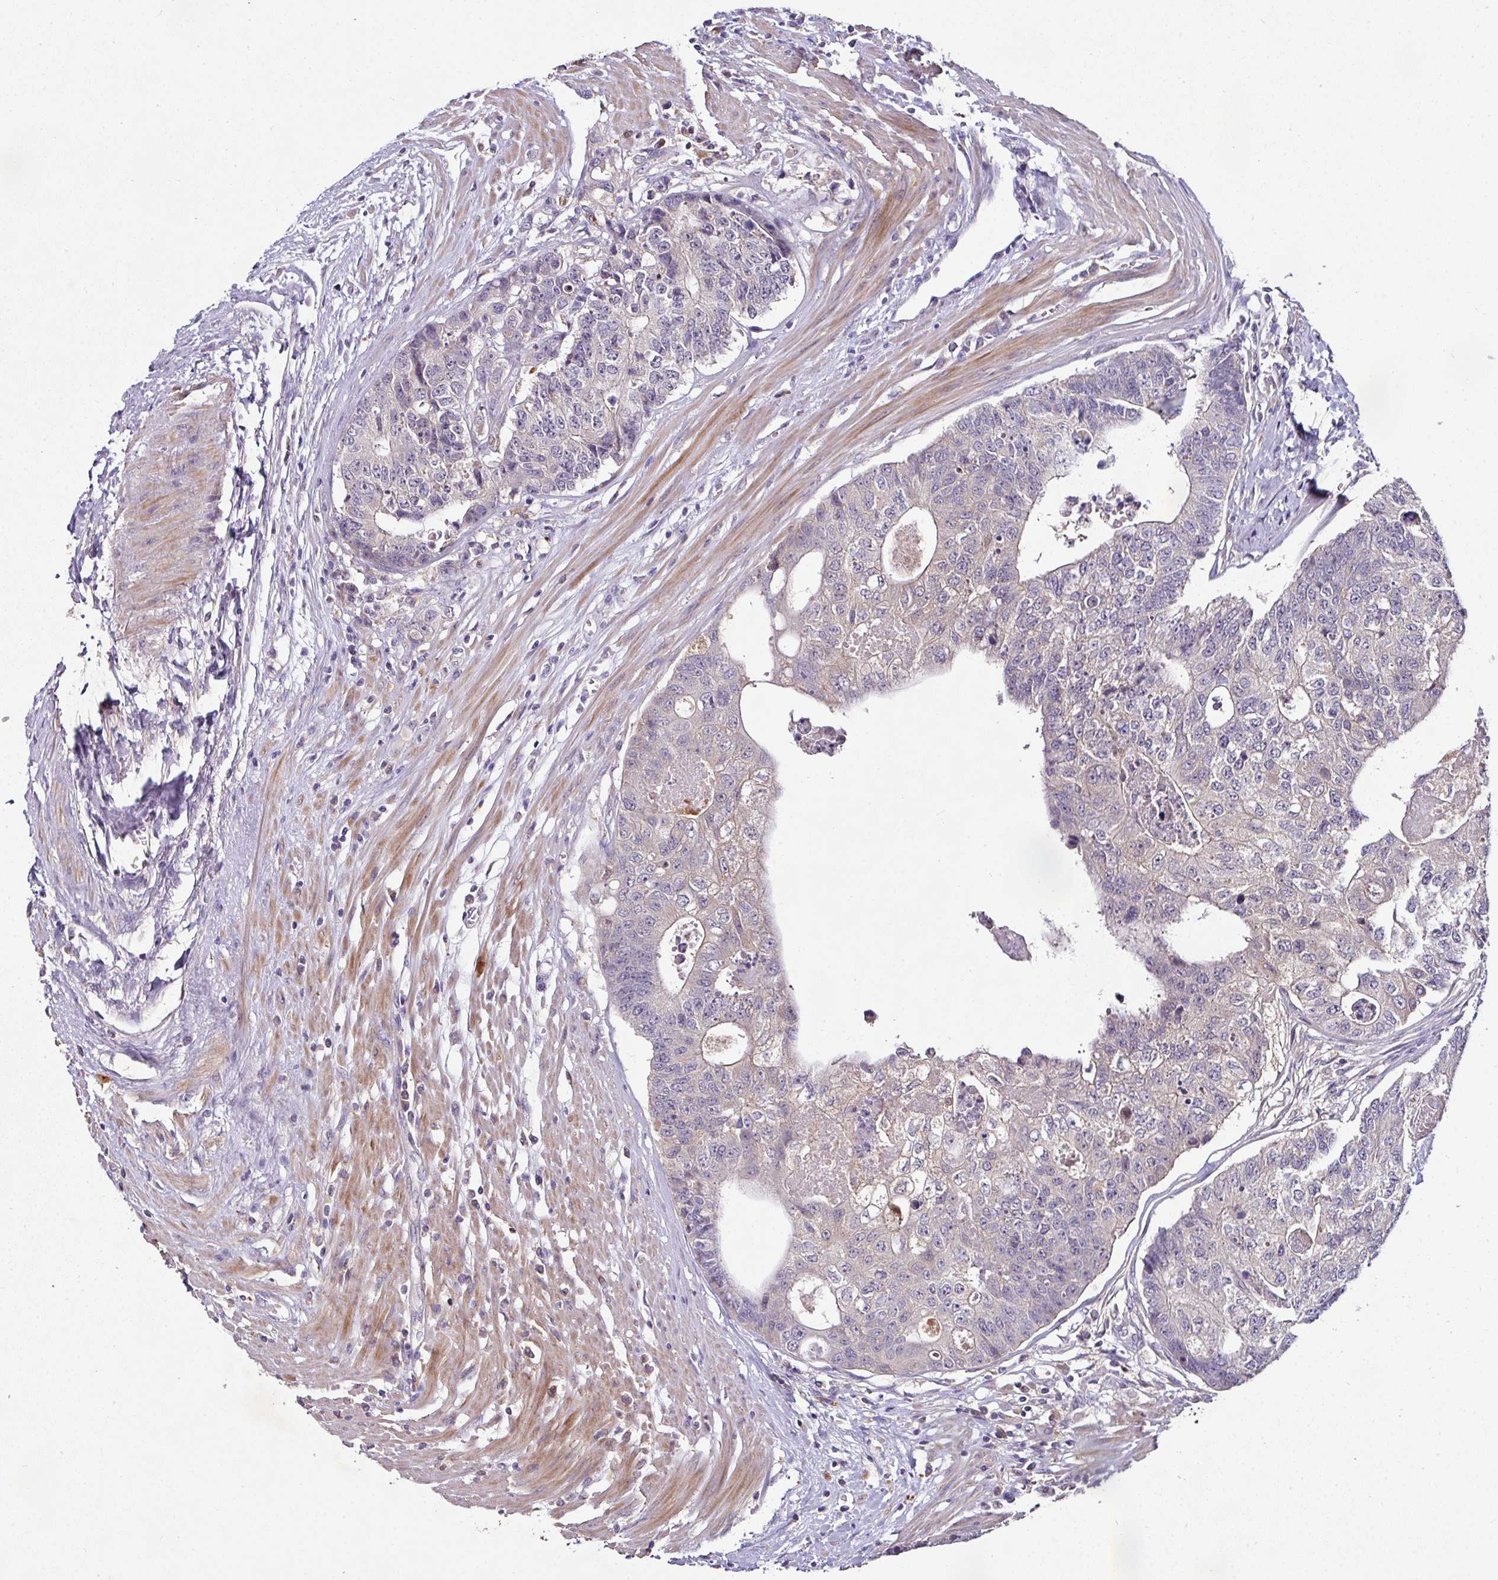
{"staining": {"intensity": "negative", "quantity": "none", "location": "none"}, "tissue": "colorectal cancer", "cell_type": "Tumor cells", "image_type": "cancer", "snomed": [{"axis": "morphology", "description": "Adenocarcinoma, NOS"}, {"axis": "topography", "description": "Colon"}], "caption": "Tumor cells are negative for protein expression in human colorectal cancer.", "gene": "AEBP2", "patient": {"sex": "female", "age": 67}}